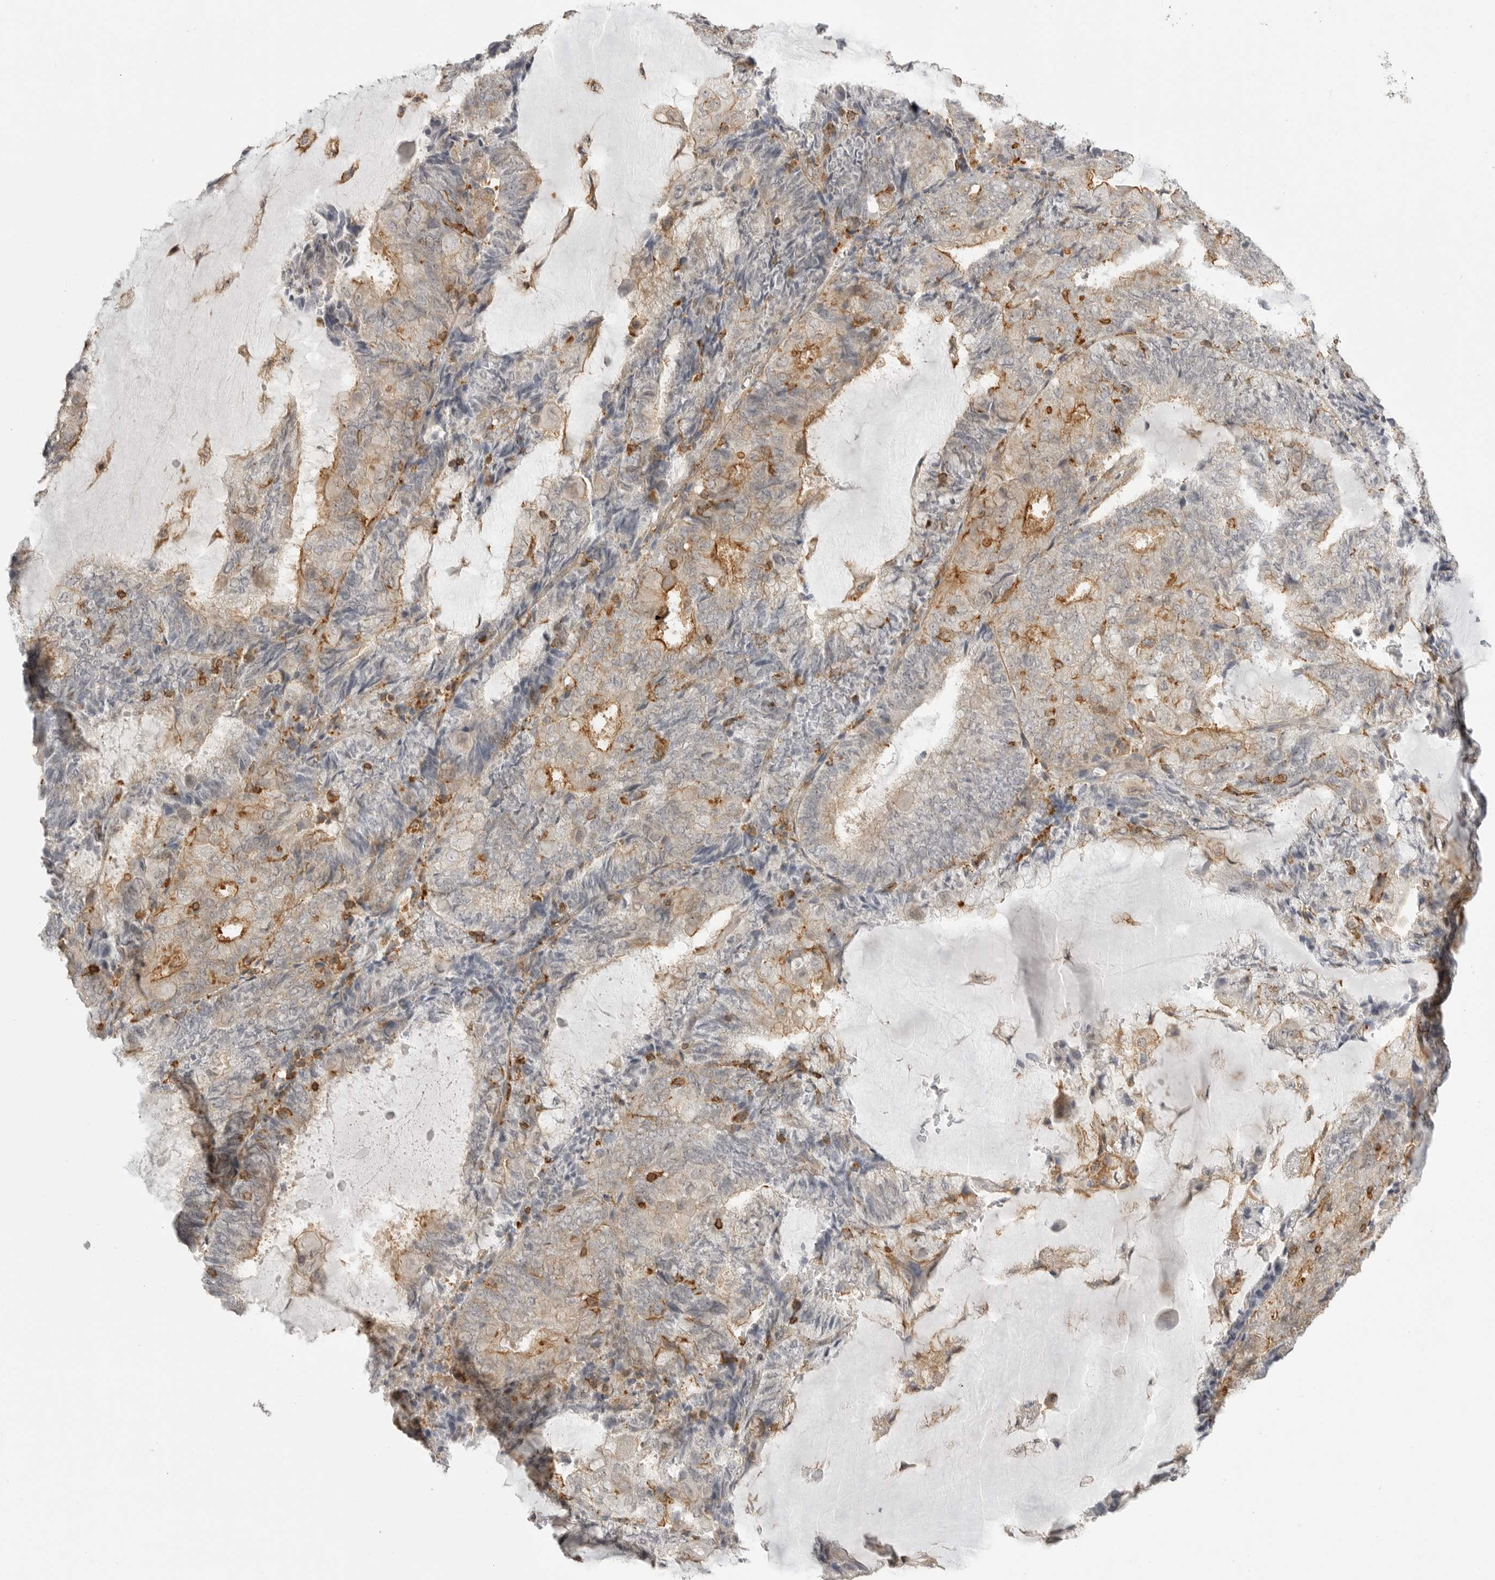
{"staining": {"intensity": "moderate", "quantity": "<25%", "location": "cytoplasmic/membranous"}, "tissue": "endometrial cancer", "cell_type": "Tumor cells", "image_type": "cancer", "snomed": [{"axis": "morphology", "description": "Adenocarcinoma, NOS"}, {"axis": "topography", "description": "Endometrium"}], "caption": "Immunohistochemical staining of human endometrial cancer (adenocarcinoma) reveals low levels of moderate cytoplasmic/membranous positivity in approximately <25% of tumor cells.", "gene": "GPC2", "patient": {"sex": "female", "age": 81}}